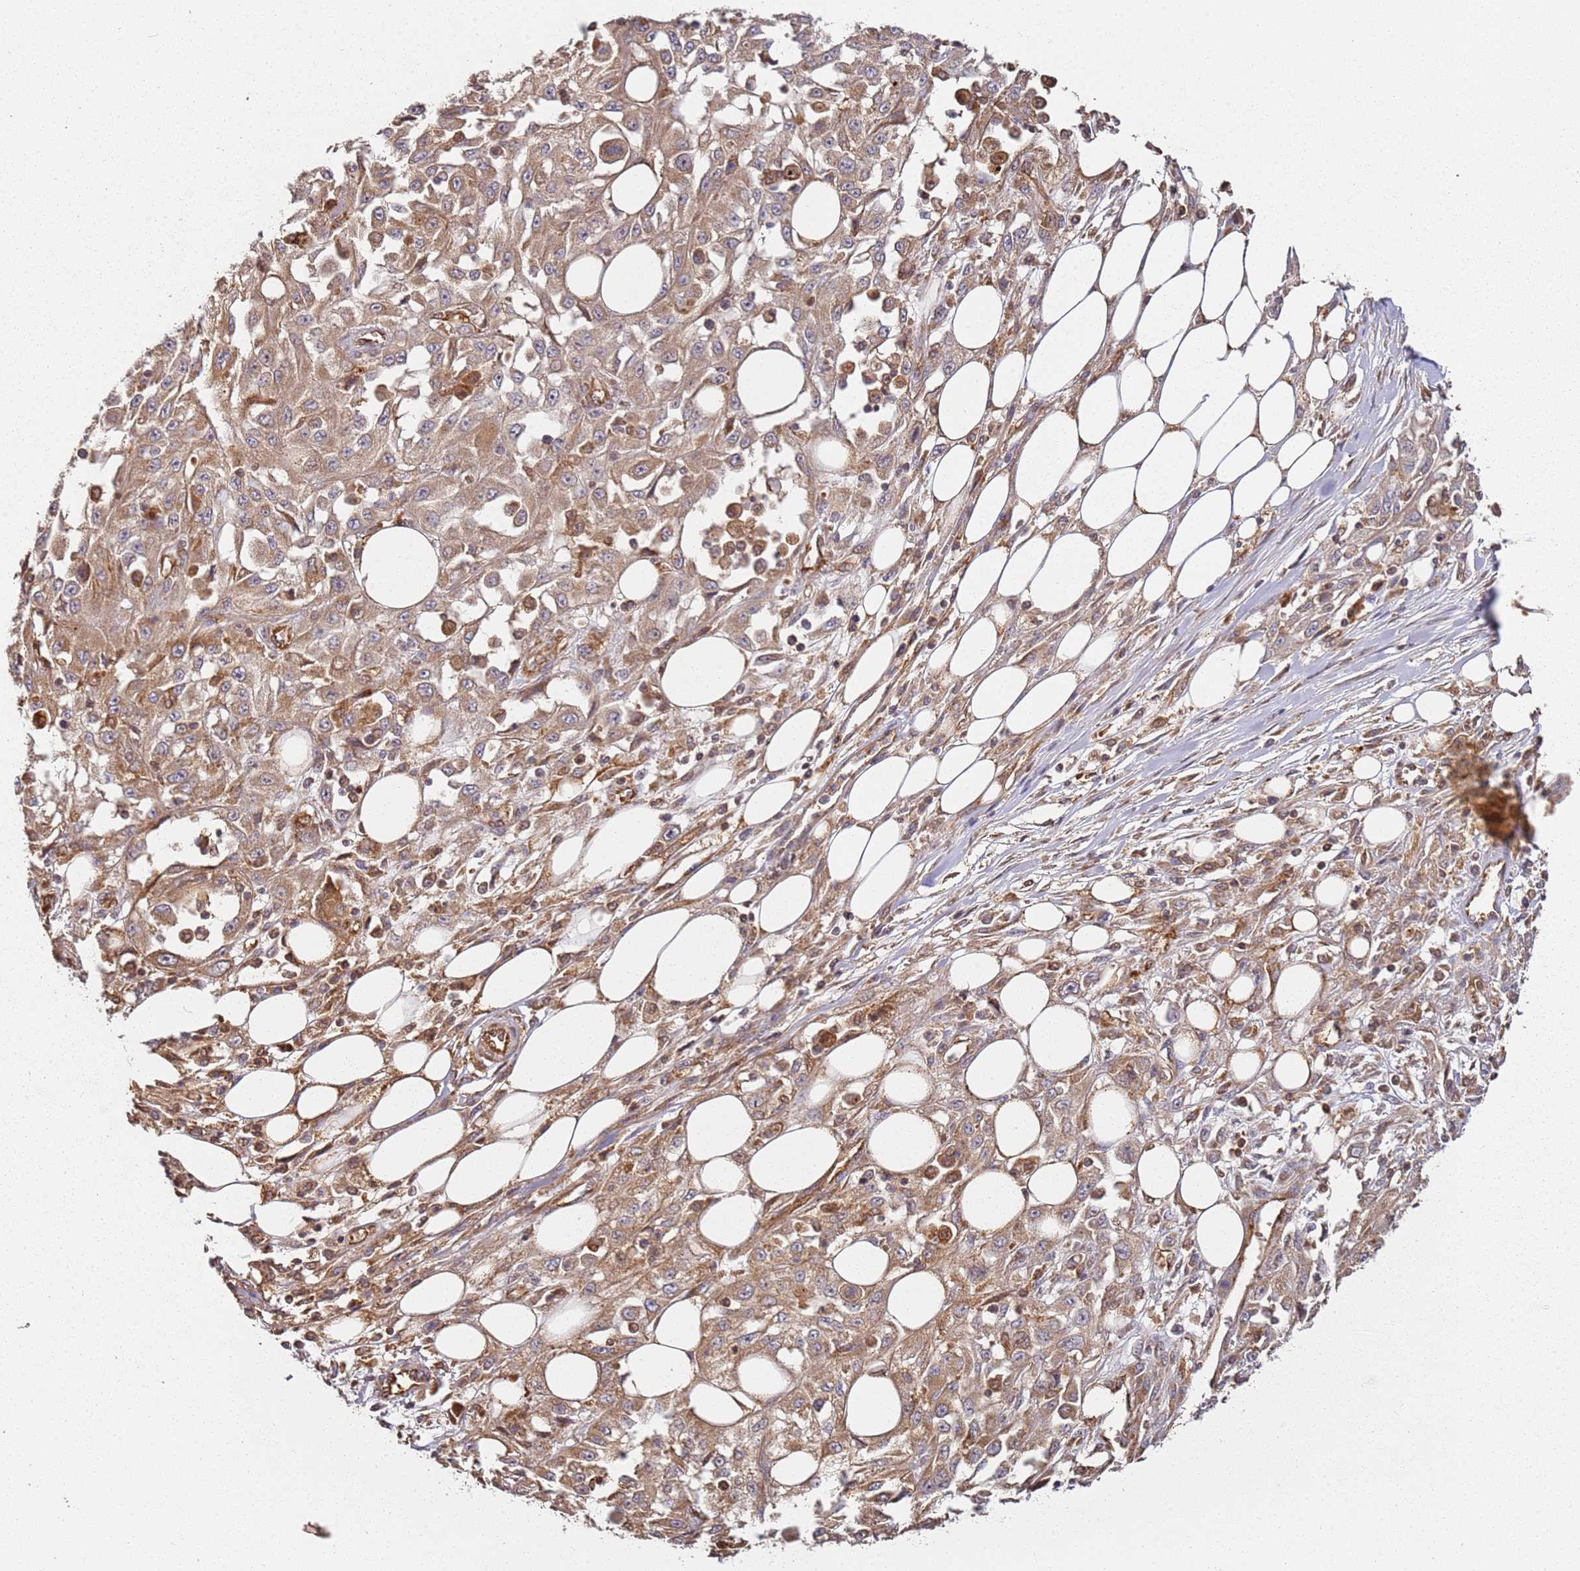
{"staining": {"intensity": "moderate", "quantity": ">75%", "location": "cytoplasmic/membranous"}, "tissue": "skin cancer", "cell_type": "Tumor cells", "image_type": "cancer", "snomed": [{"axis": "morphology", "description": "Squamous cell carcinoma, NOS"}, {"axis": "morphology", "description": "Squamous cell carcinoma, metastatic, NOS"}, {"axis": "topography", "description": "Skin"}, {"axis": "topography", "description": "Lymph node"}], "caption": "Tumor cells demonstrate moderate cytoplasmic/membranous positivity in about >75% of cells in skin cancer. The protein is shown in brown color, while the nuclei are stained blue.", "gene": "SCGB2B2", "patient": {"sex": "male", "age": 75}}